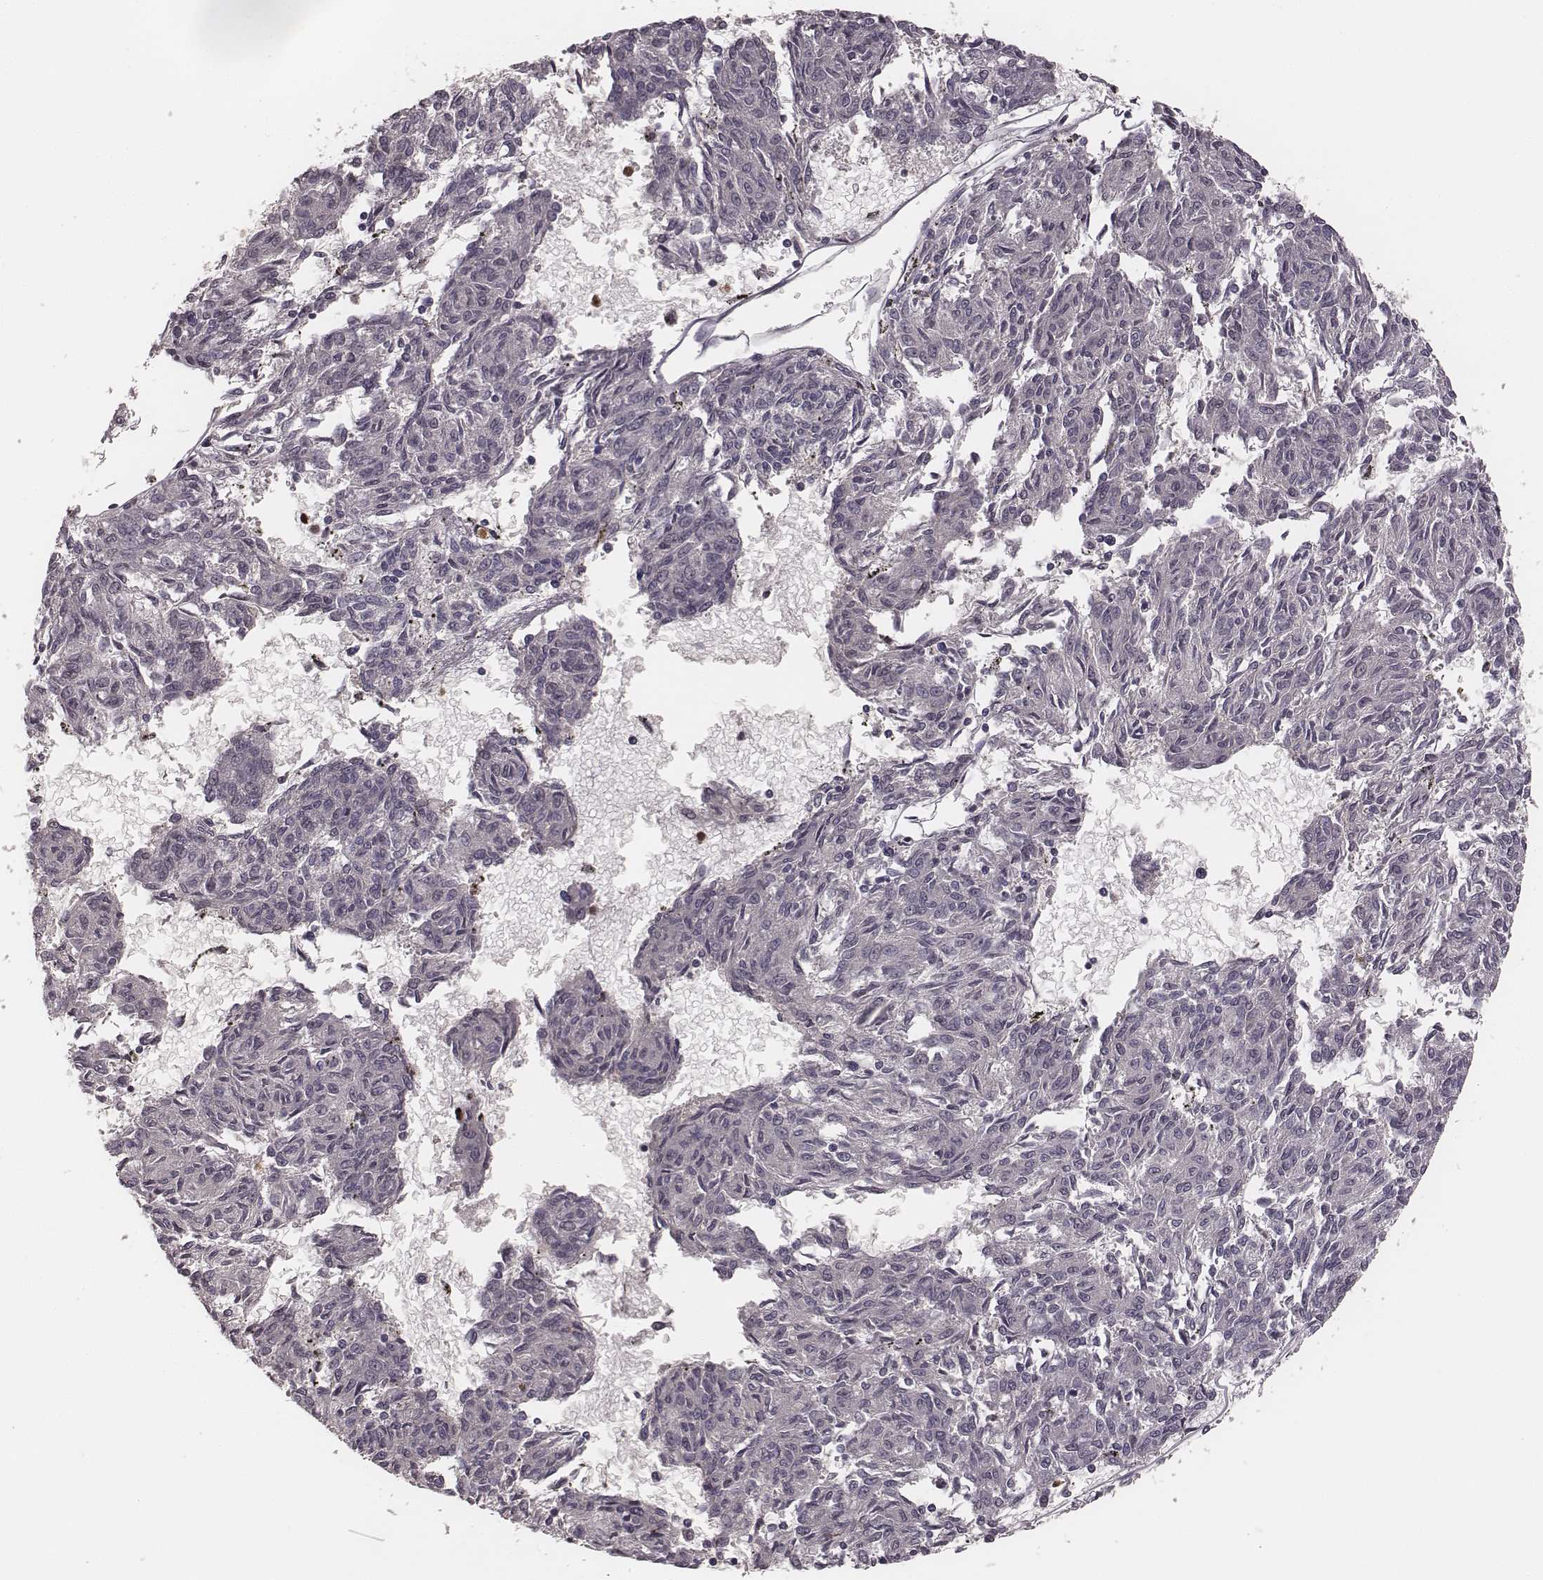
{"staining": {"intensity": "negative", "quantity": "none", "location": "none"}, "tissue": "melanoma", "cell_type": "Tumor cells", "image_type": "cancer", "snomed": [{"axis": "morphology", "description": "Malignant melanoma, NOS"}, {"axis": "topography", "description": "Skin"}], "caption": "A photomicrograph of human malignant melanoma is negative for staining in tumor cells. The staining is performed using DAB brown chromogen with nuclei counter-stained in using hematoxylin.", "gene": "P2RX5", "patient": {"sex": "female", "age": 72}}